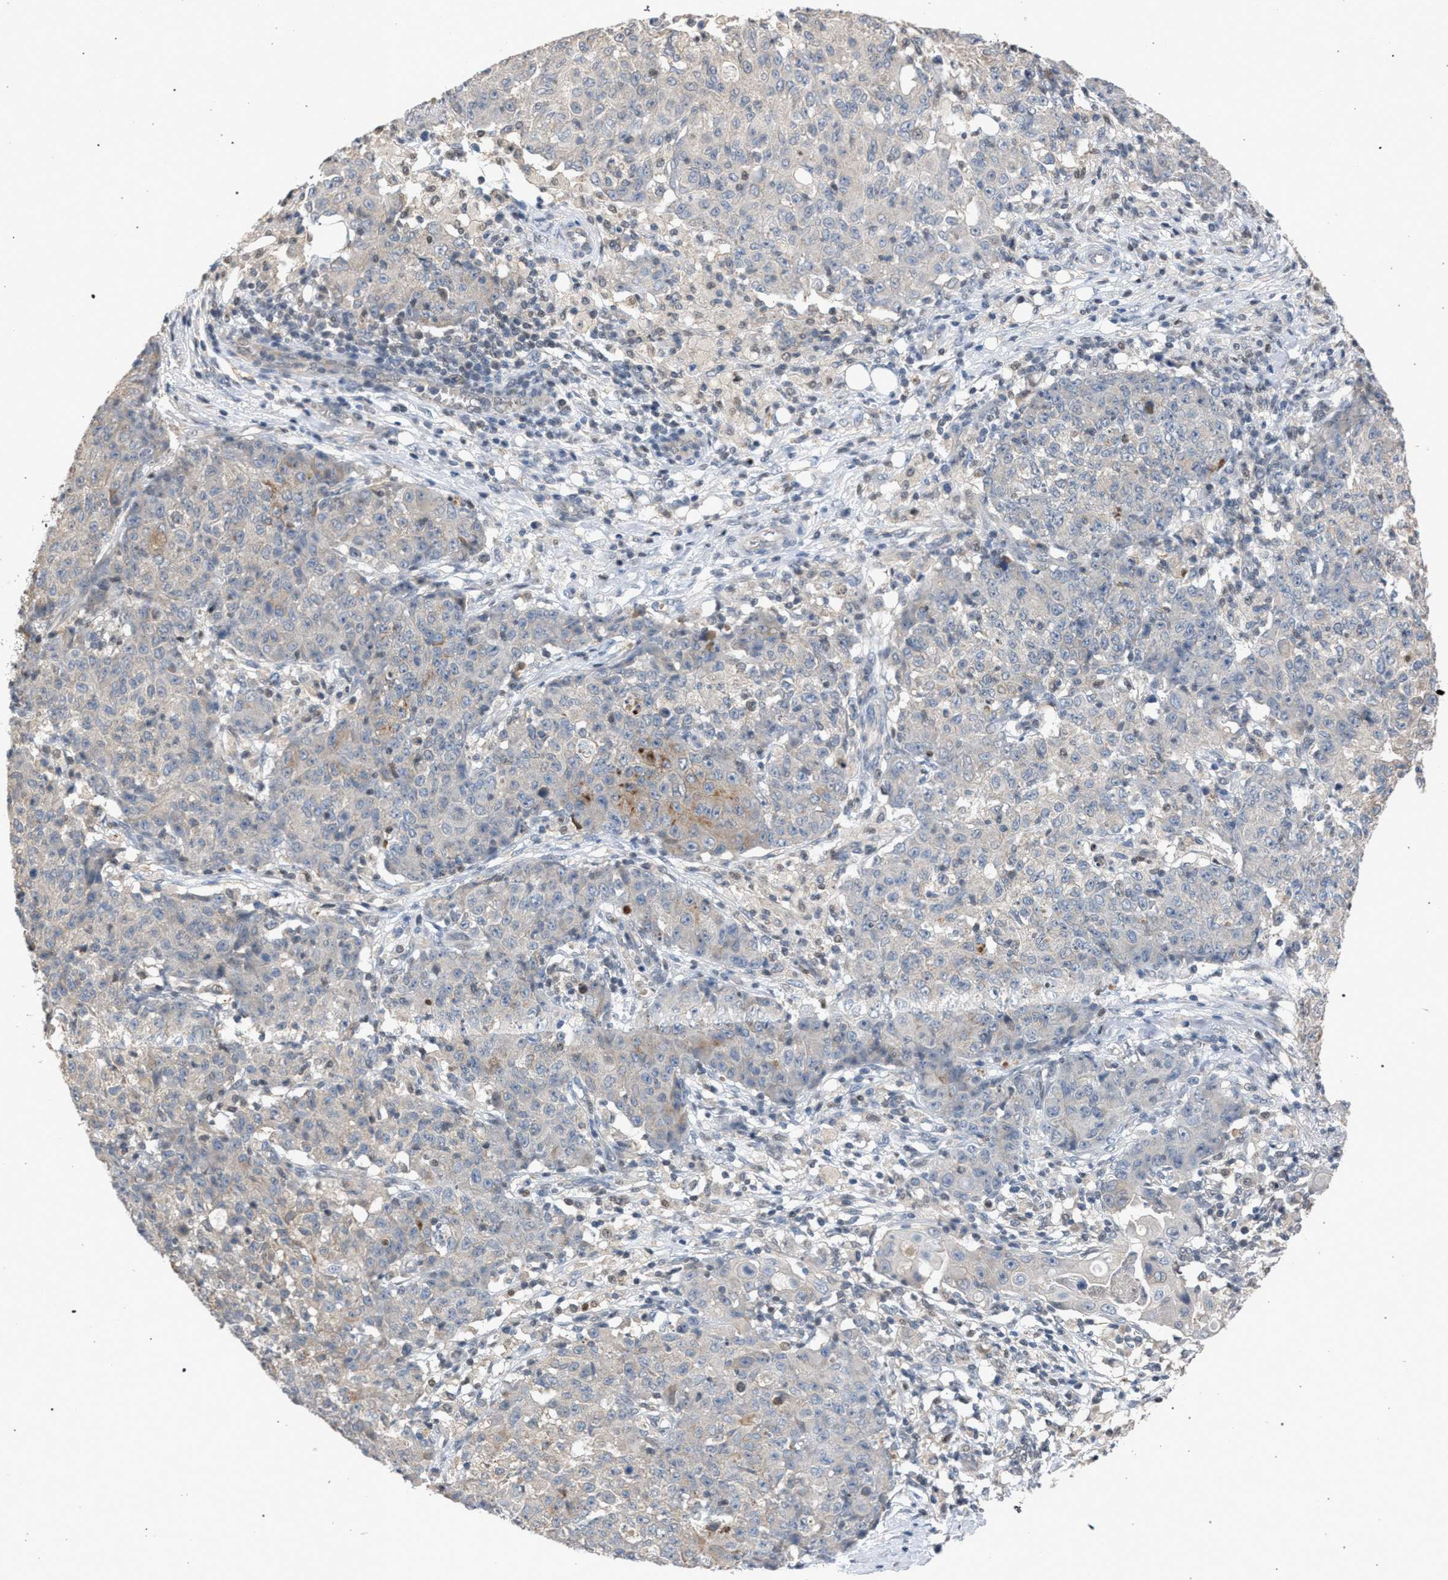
{"staining": {"intensity": "negative", "quantity": "none", "location": "none"}, "tissue": "ovarian cancer", "cell_type": "Tumor cells", "image_type": "cancer", "snomed": [{"axis": "morphology", "description": "Carcinoma, endometroid"}, {"axis": "topography", "description": "Ovary"}], "caption": "An IHC image of ovarian endometroid carcinoma is shown. There is no staining in tumor cells of ovarian endometroid carcinoma.", "gene": "TECPR1", "patient": {"sex": "female", "age": 42}}